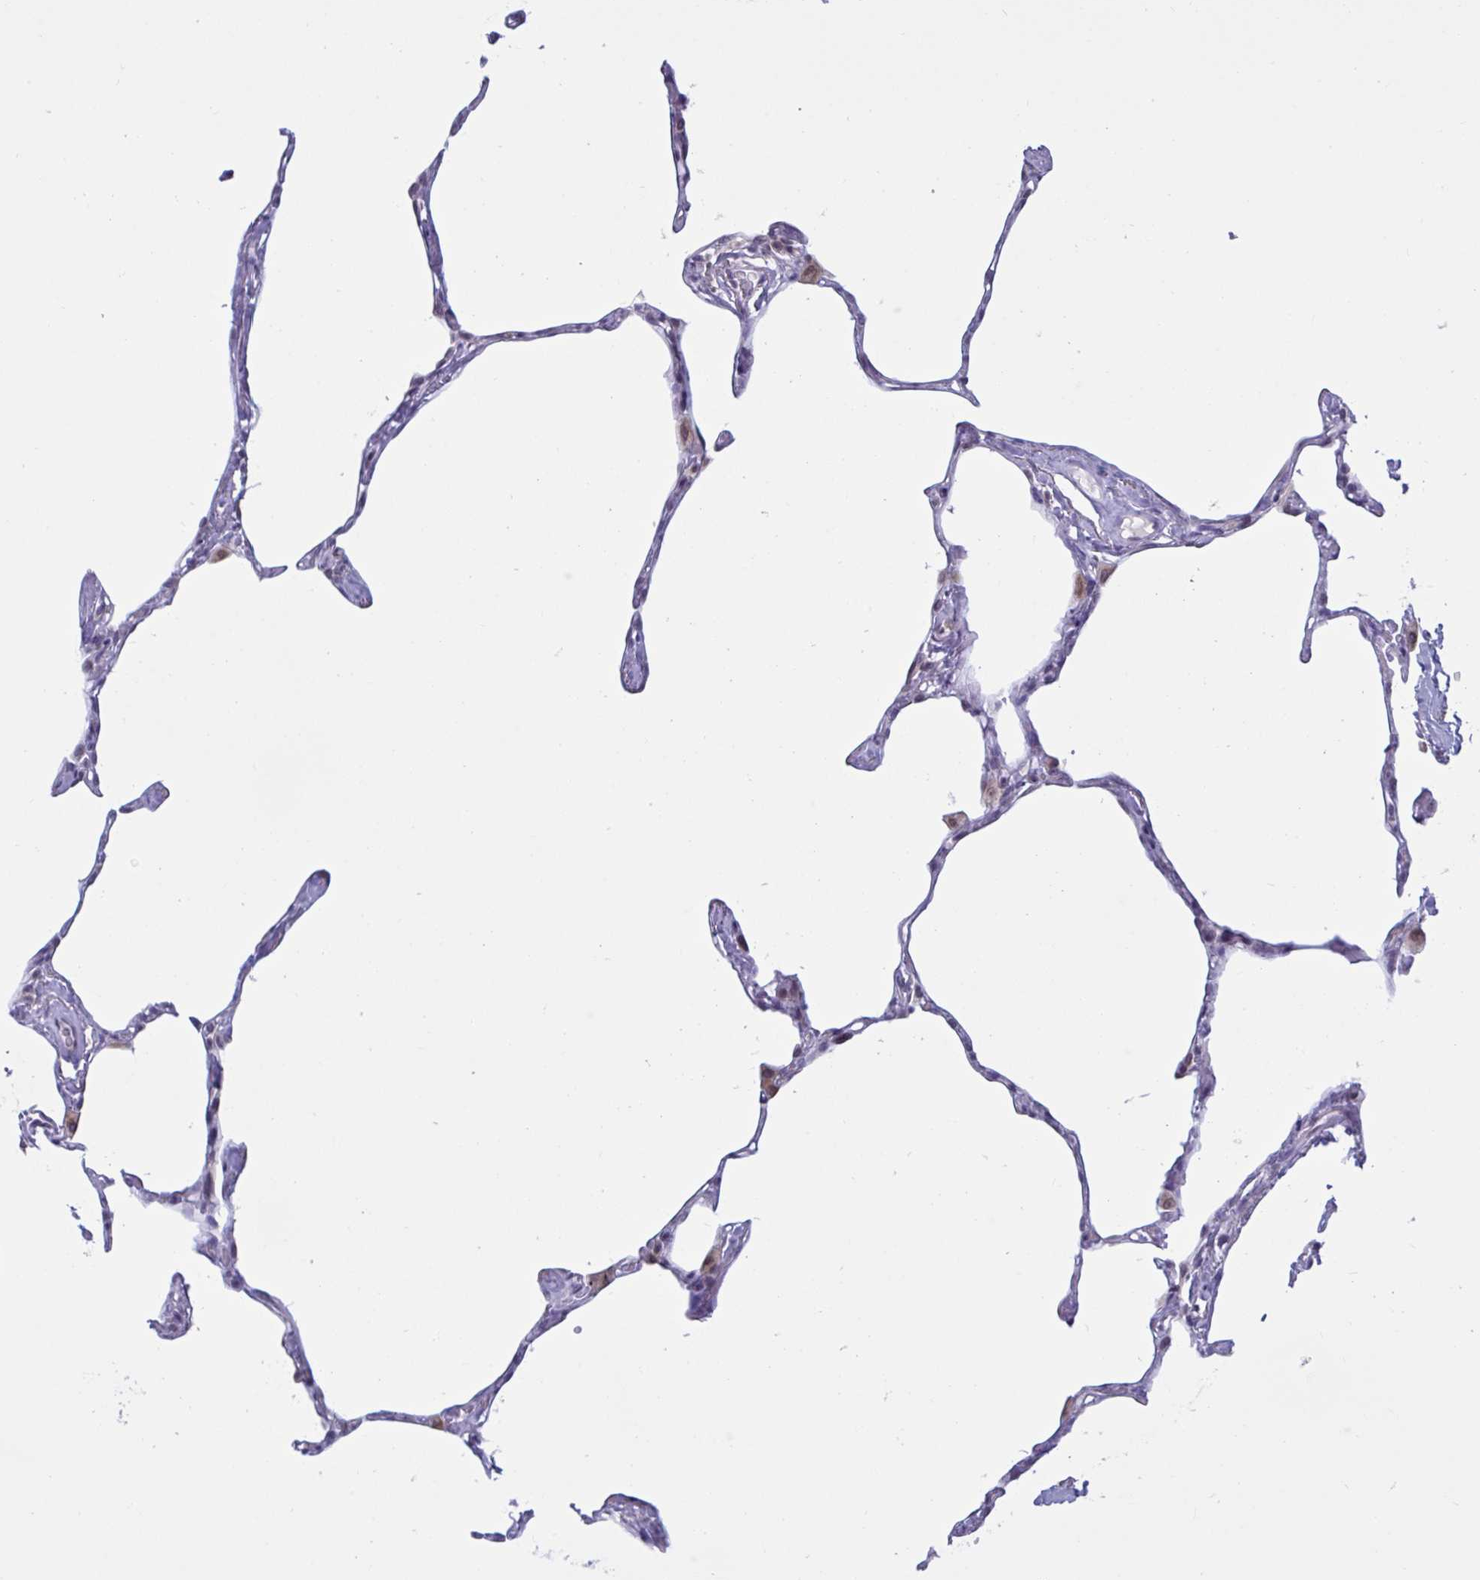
{"staining": {"intensity": "negative", "quantity": "none", "location": "none"}, "tissue": "lung", "cell_type": "Alveolar cells", "image_type": "normal", "snomed": [{"axis": "morphology", "description": "Normal tissue, NOS"}, {"axis": "topography", "description": "Lung"}], "caption": "Micrograph shows no protein positivity in alveolar cells of normal lung.", "gene": "DOCK11", "patient": {"sex": "male", "age": 65}}